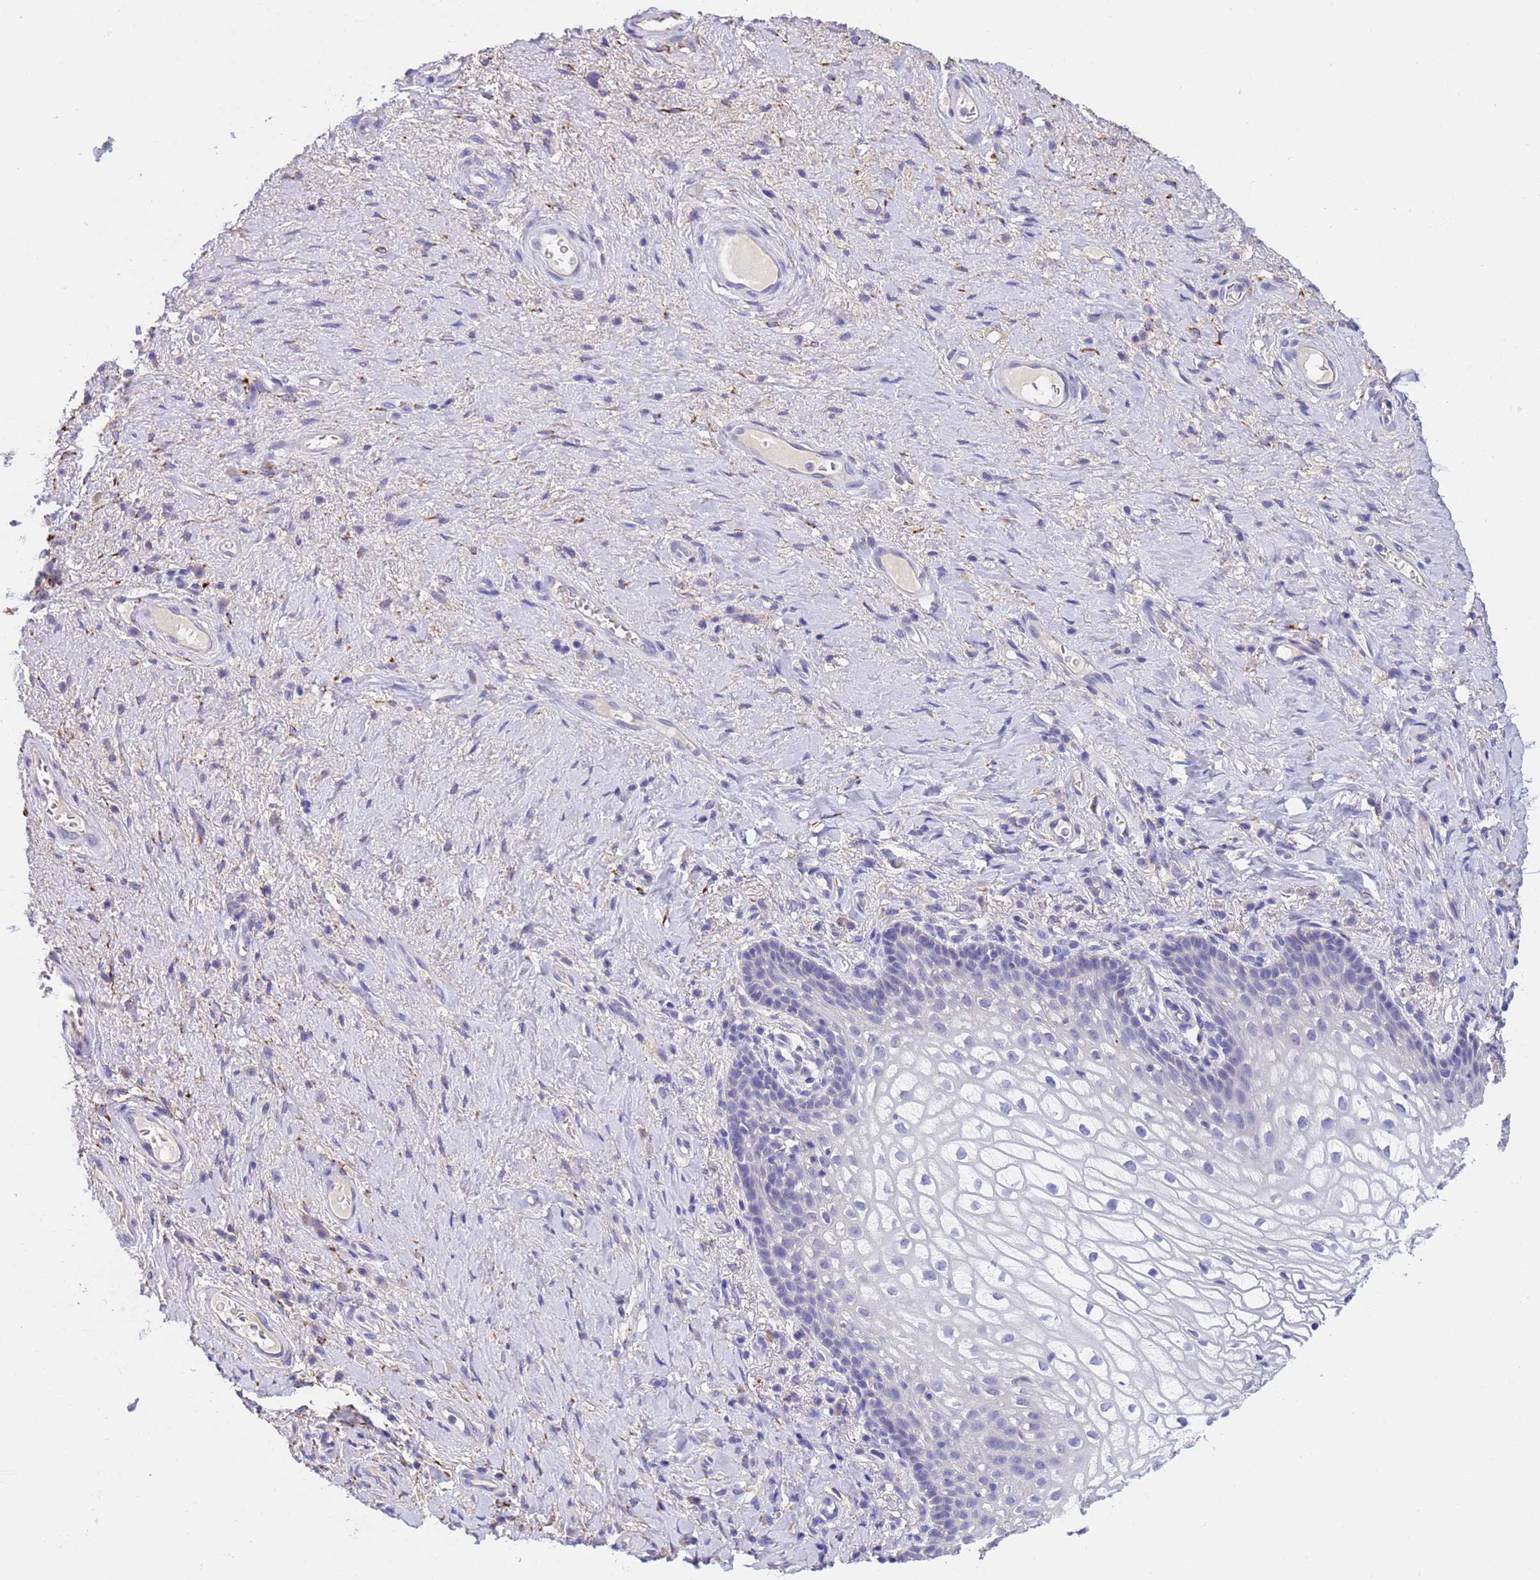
{"staining": {"intensity": "negative", "quantity": "none", "location": "none"}, "tissue": "vagina", "cell_type": "Squamous epithelial cells", "image_type": "normal", "snomed": [{"axis": "morphology", "description": "Normal tissue, NOS"}, {"axis": "topography", "description": "Vagina"}], "caption": "Immunohistochemistry of benign human vagina displays no expression in squamous epithelial cells.", "gene": "SLC24A3", "patient": {"sex": "female", "age": 60}}